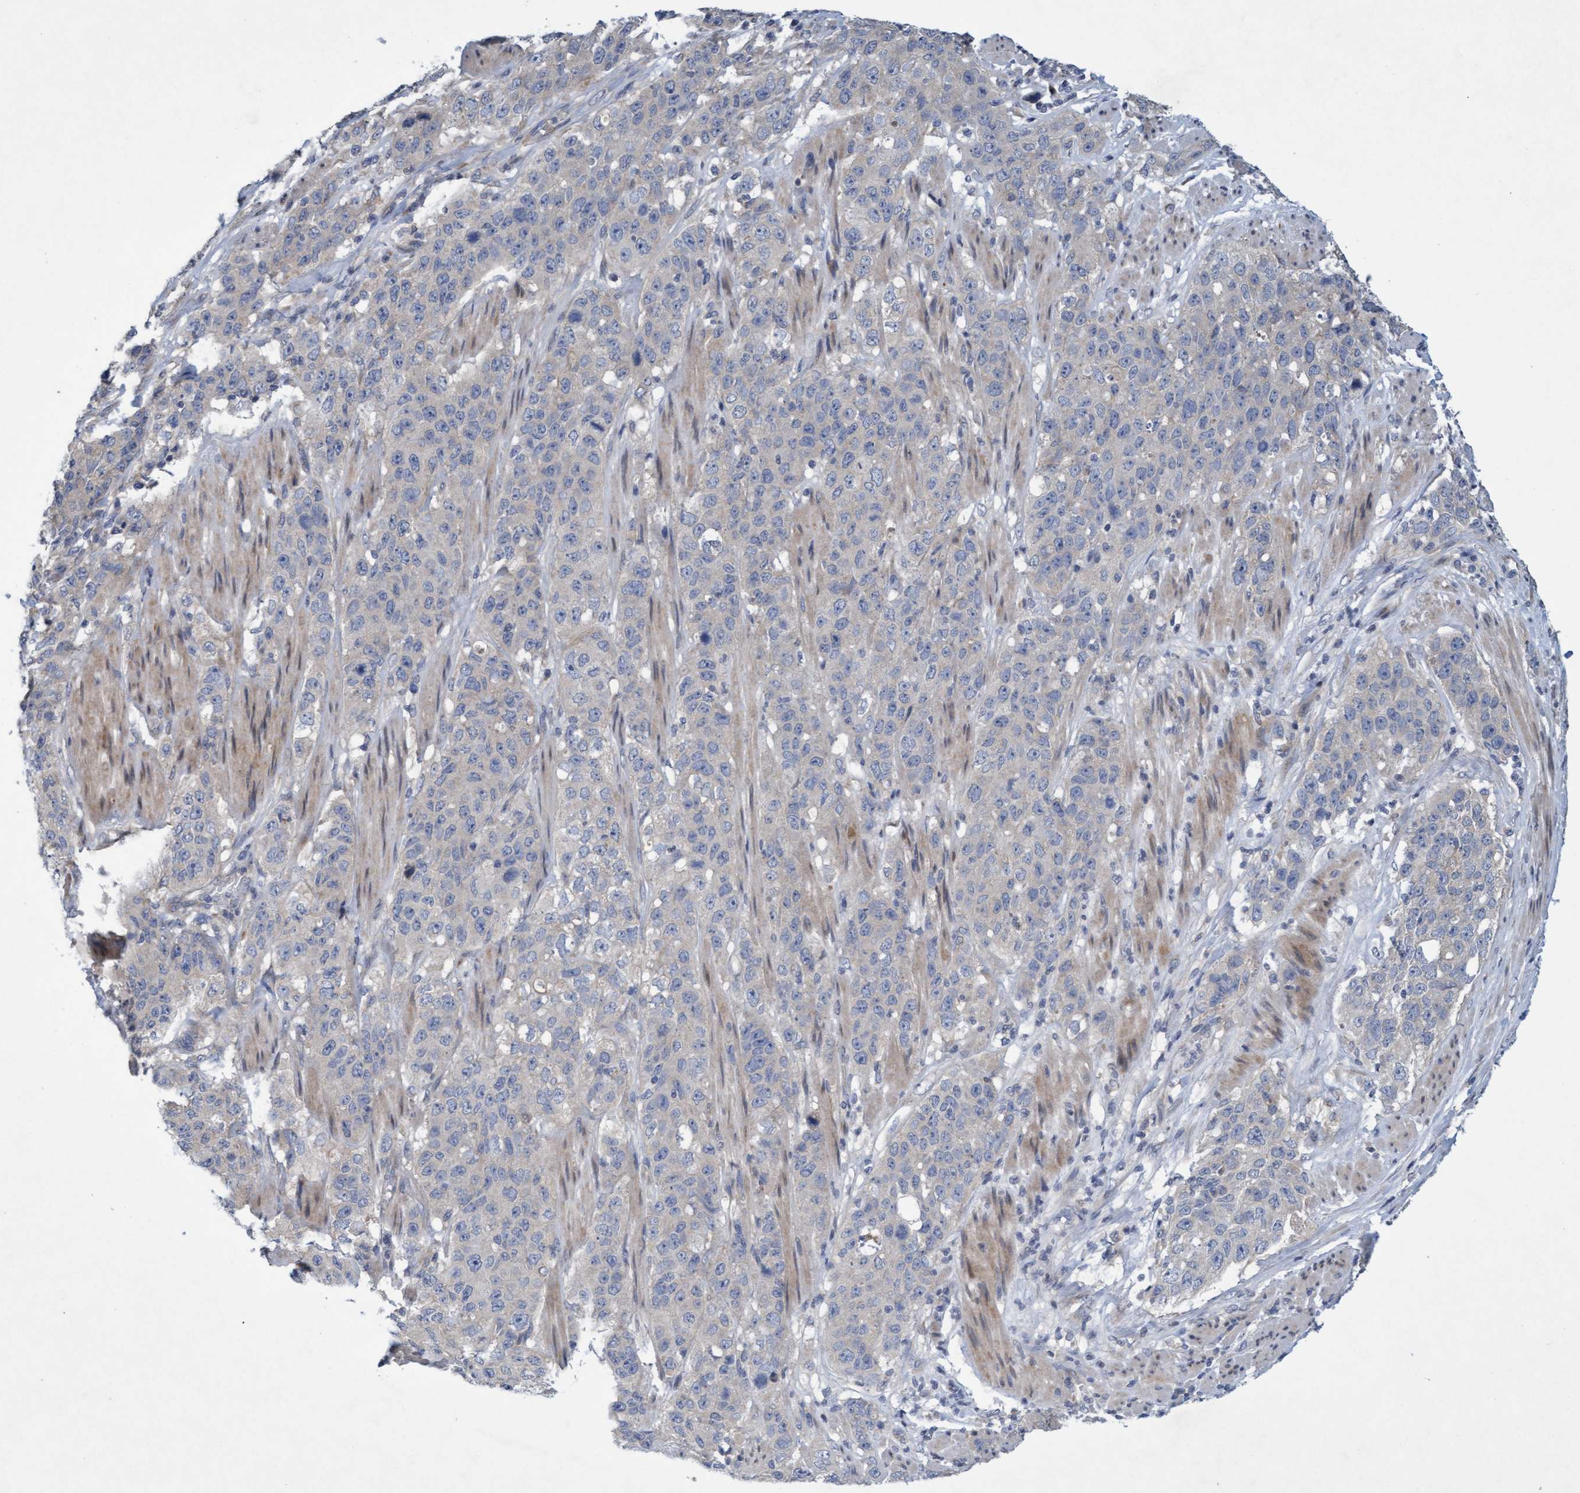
{"staining": {"intensity": "negative", "quantity": "none", "location": "none"}, "tissue": "stomach cancer", "cell_type": "Tumor cells", "image_type": "cancer", "snomed": [{"axis": "morphology", "description": "Adenocarcinoma, NOS"}, {"axis": "topography", "description": "Stomach"}], "caption": "DAB (3,3'-diaminobenzidine) immunohistochemical staining of adenocarcinoma (stomach) reveals no significant positivity in tumor cells. The staining is performed using DAB brown chromogen with nuclei counter-stained in using hematoxylin.", "gene": "DDHD2", "patient": {"sex": "male", "age": 48}}